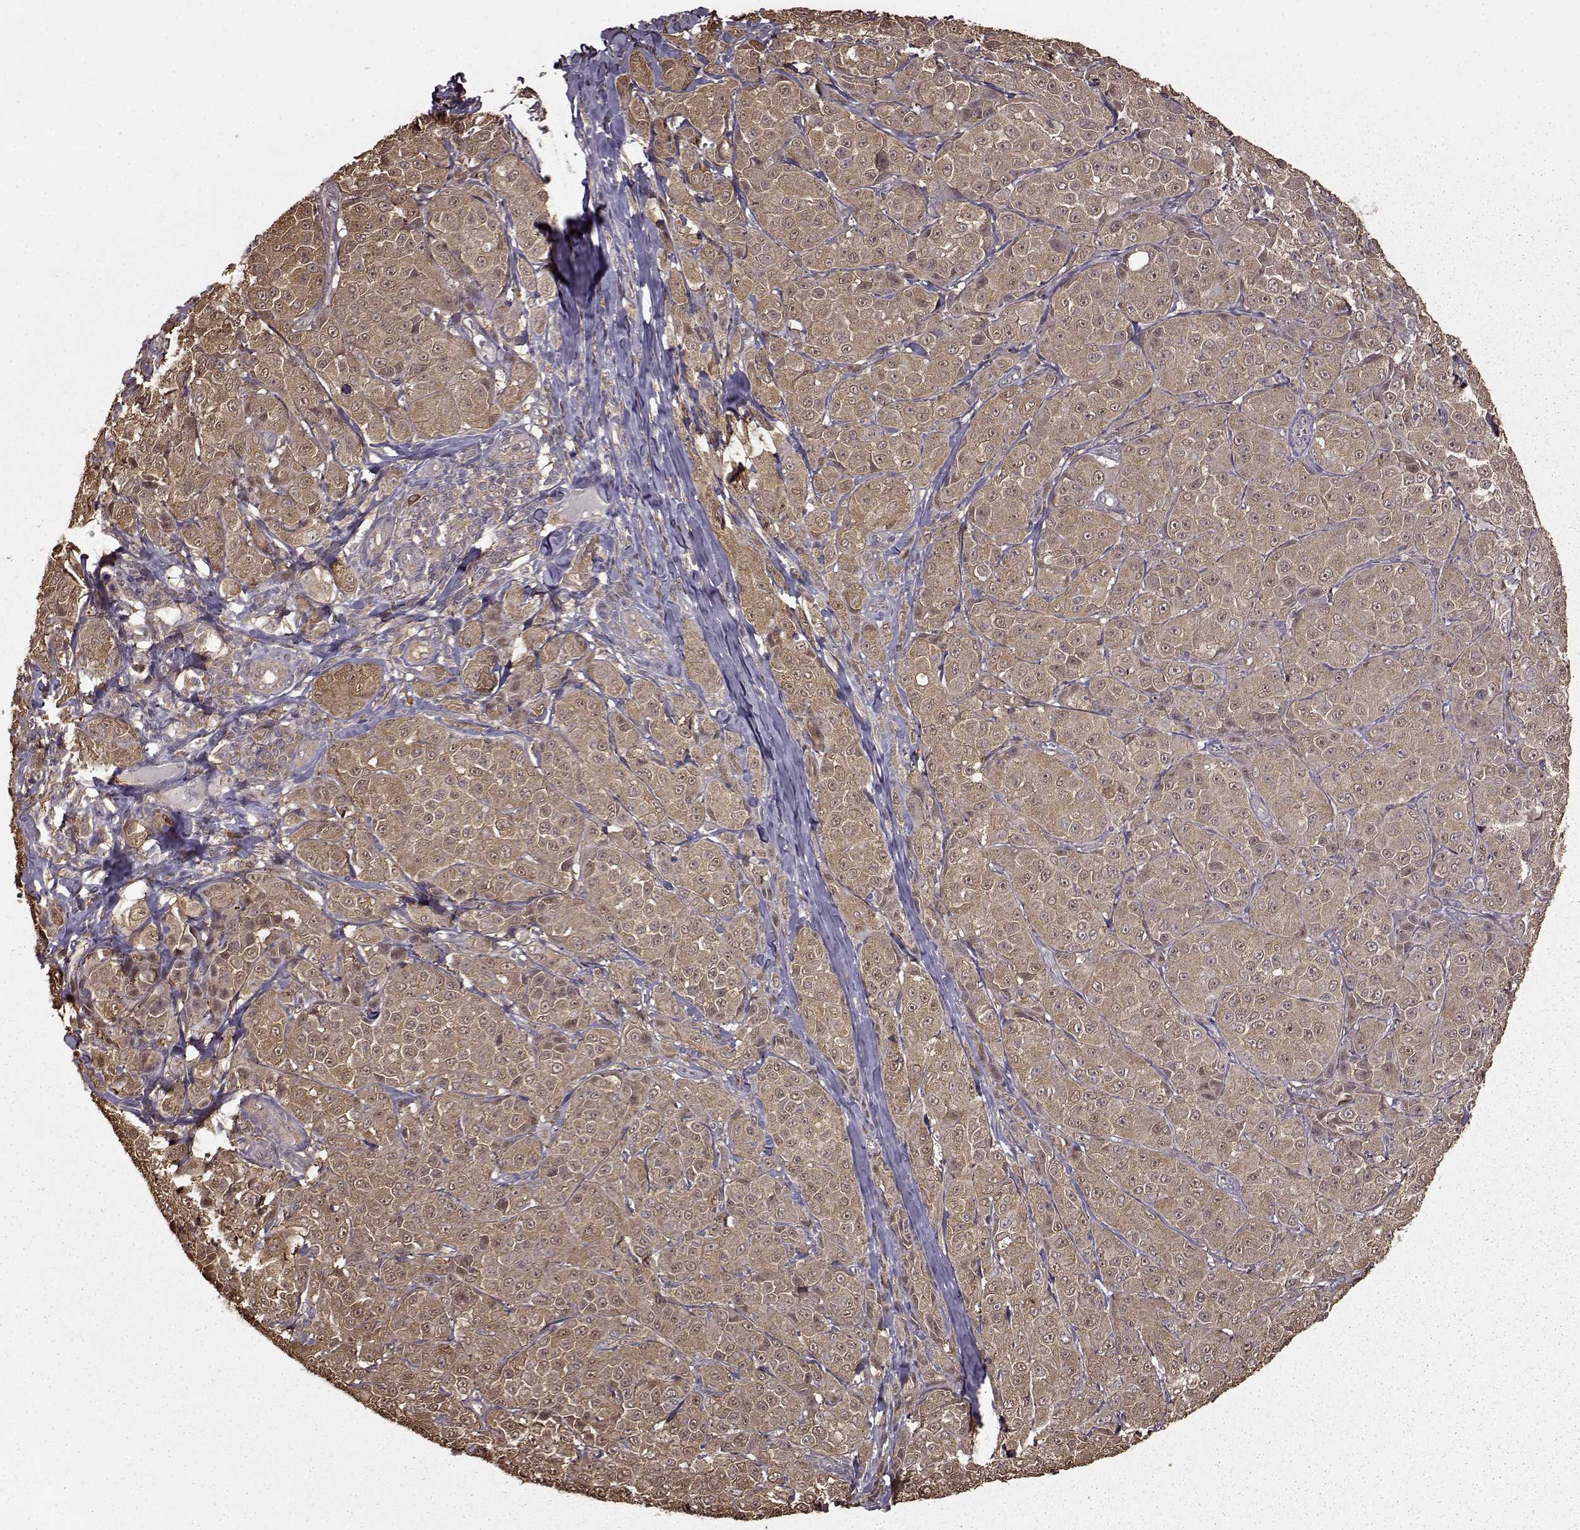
{"staining": {"intensity": "moderate", "quantity": ">75%", "location": "cytoplasmic/membranous"}, "tissue": "melanoma", "cell_type": "Tumor cells", "image_type": "cancer", "snomed": [{"axis": "morphology", "description": "Malignant melanoma, NOS"}, {"axis": "topography", "description": "Skin"}], "caption": "Human melanoma stained with a protein marker displays moderate staining in tumor cells.", "gene": "NME1-NME2", "patient": {"sex": "male", "age": 89}}